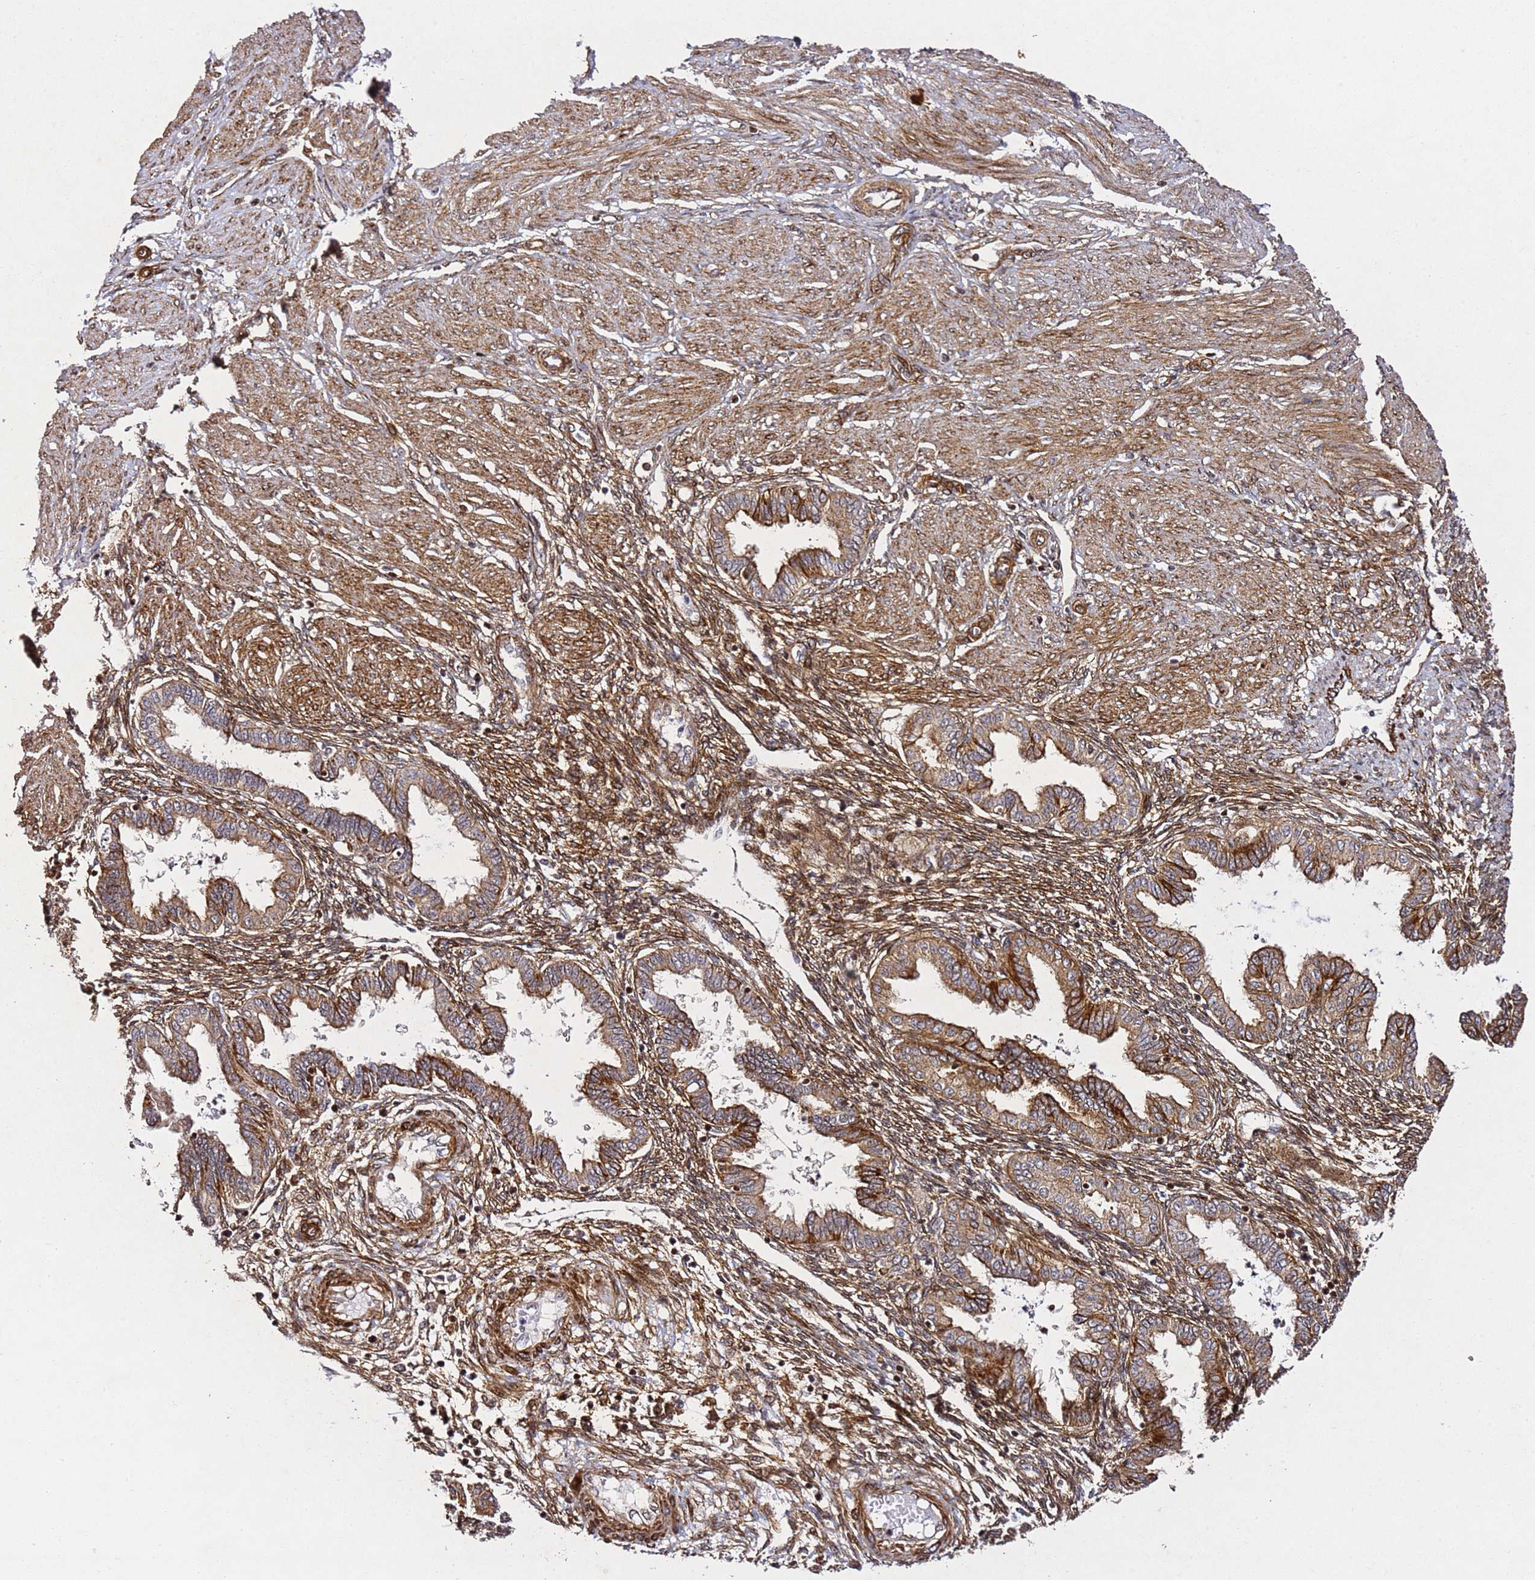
{"staining": {"intensity": "moderate", "quantity": ">75%", "location": "cytoplasmic/membranous"}, "tissue": "endometrium", "cell_type": "Cells in endometrial stroma", "image_type": "normal", "snomed": [{"axis": "morphology", "description": "Normal tissue, NOS"}, {"axis": "topography", "description": "Endometrium"}], "caption": "This photomicrograph exhibits IHC staining of benign human endometrium, with medium moderate cytoplasmic/membranous staining in approximately >75% of cells in endometrial stroma.", "gene": "ZNF296", "patient": {"sex": "female", "age": 33}}